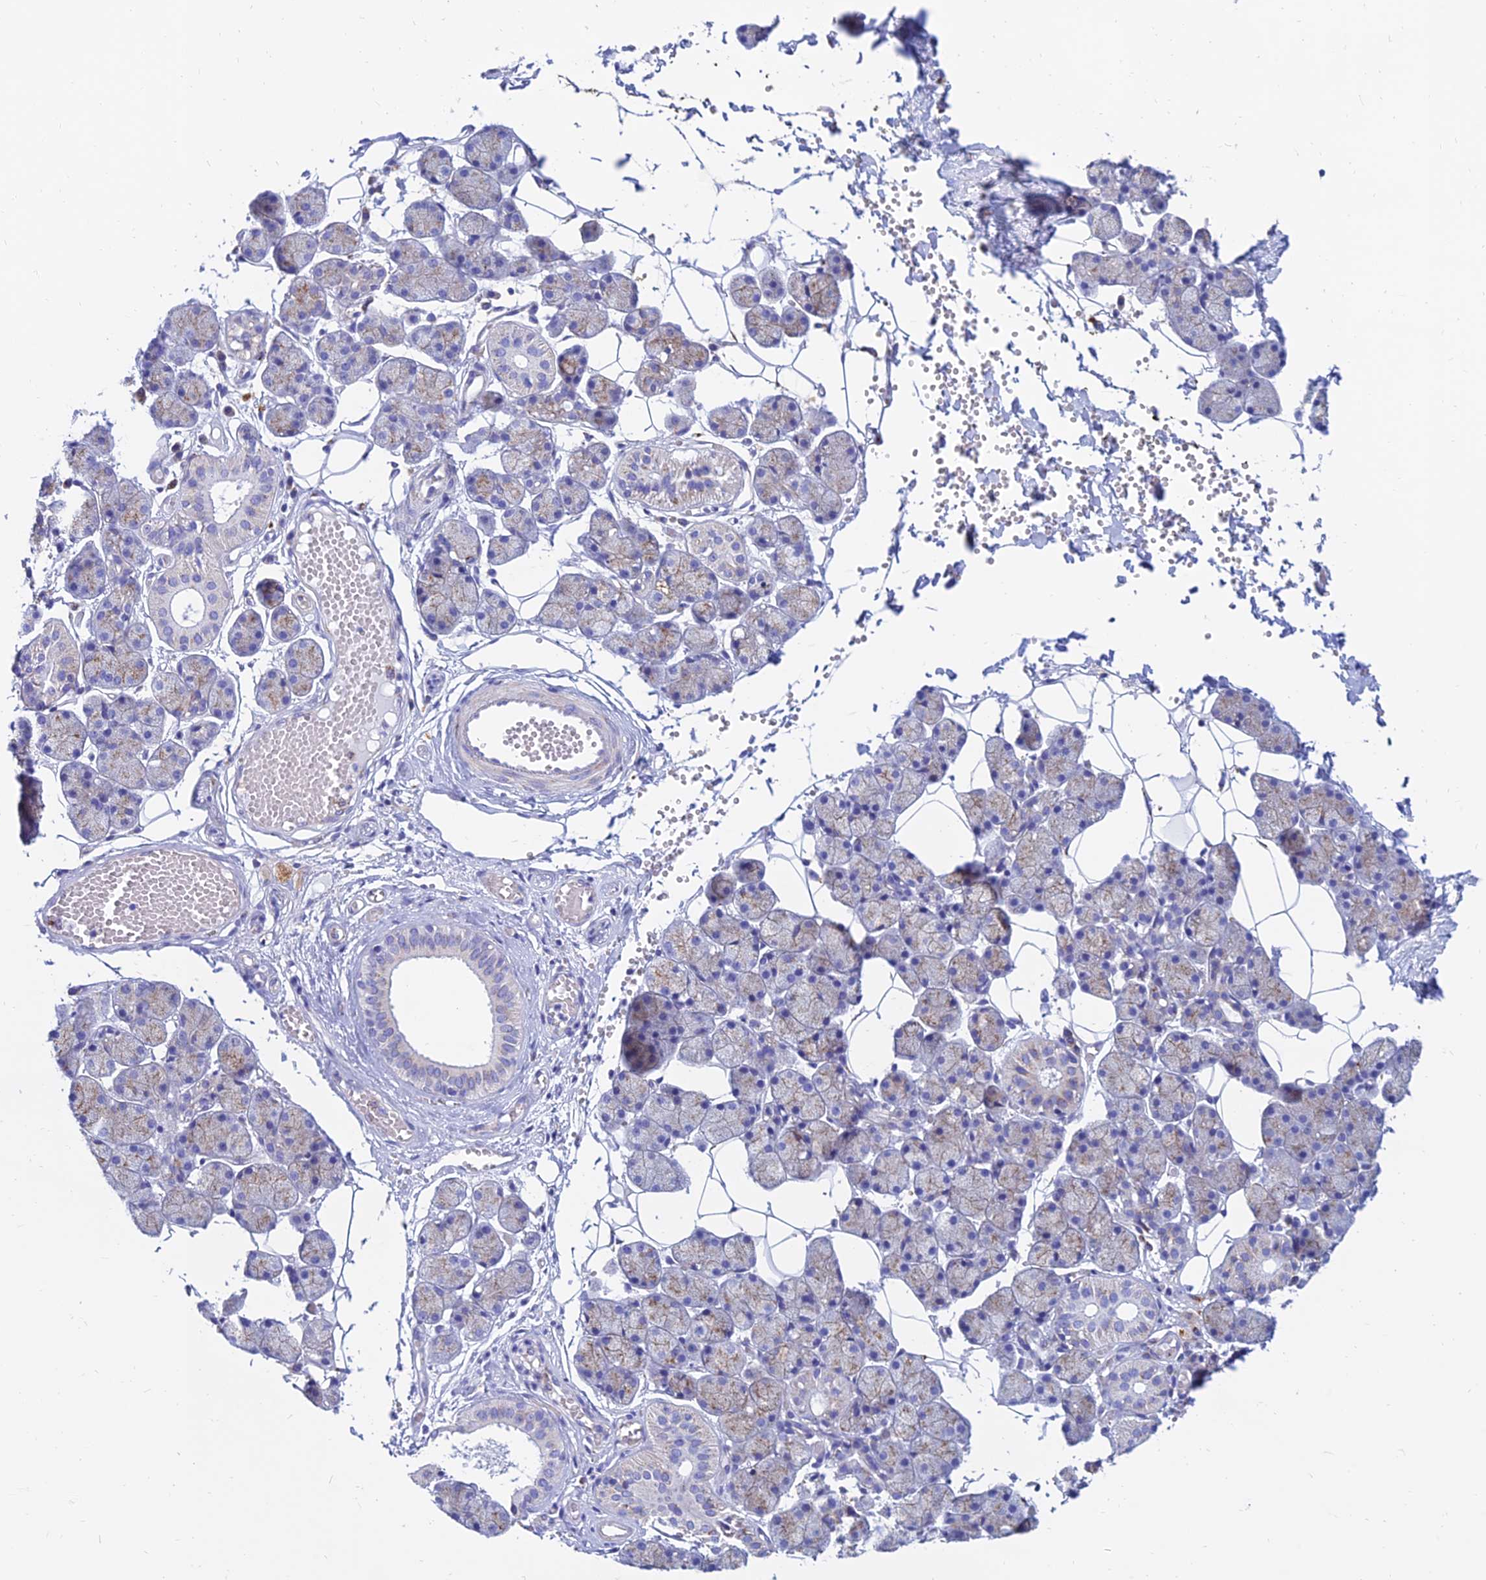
{"staining": {"intensity": "weak", "quantity": "<25%", "location": "cytoplasmic/membranous"}, "tissue": "salivary gland", "cell_type": "Glandular cells", "image_type": "normal", "snomed": [{"axis": "morphology", "description": "Normal tissue, NOS"}, {"axis": "topography", "description": "Salivary gland"}], "caption": "Immunohistochemistry (IHC) of benign salivary gland exhibits no staining in glandular cells.", "gene": "SPNS1", "patient": {"sex": "female", "age": 33}}